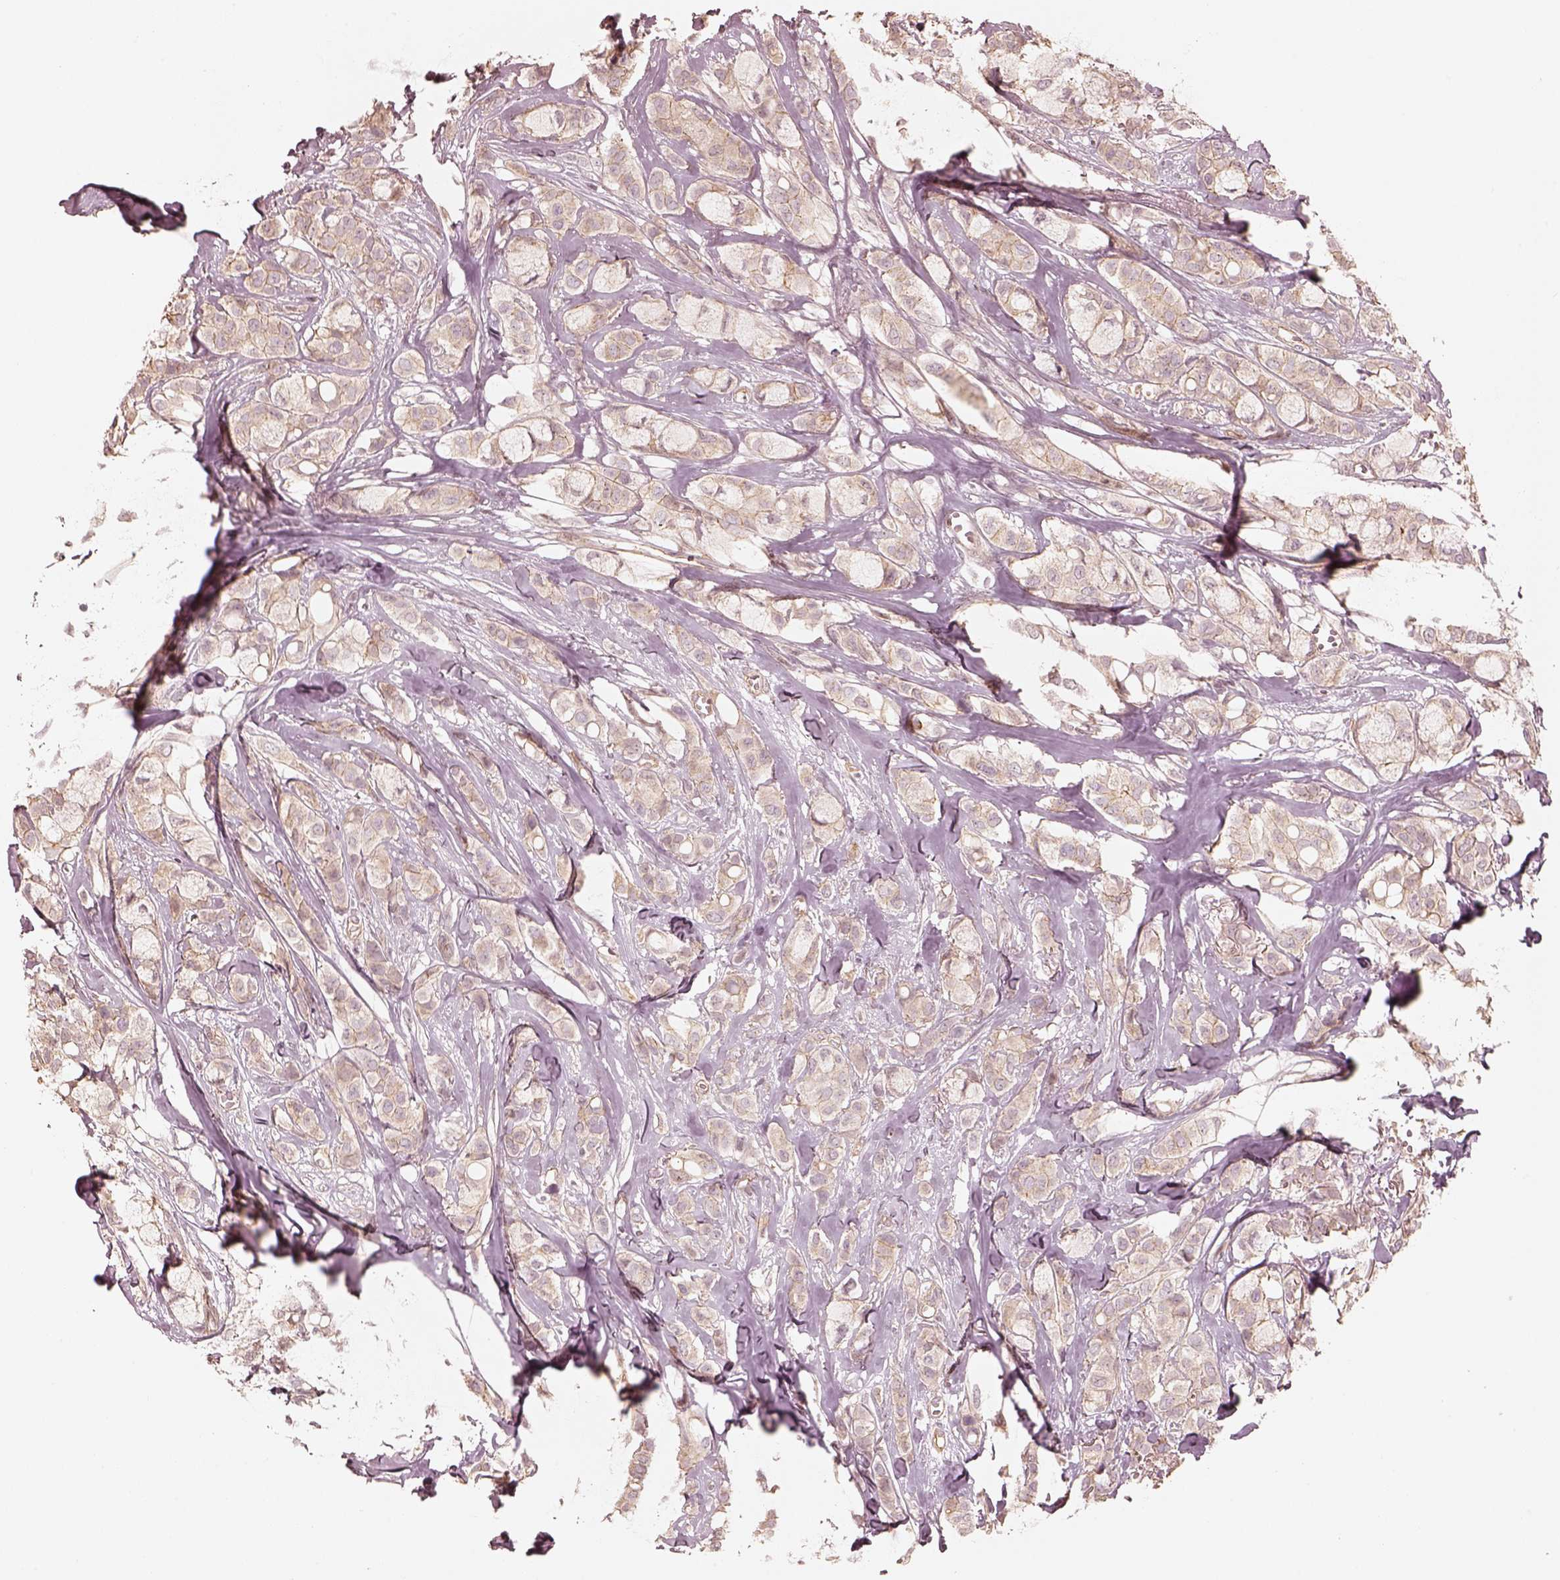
{"staining": {"intensity": "negative", "quantity": "none", "location": "none"}, "tissue": "breast cancer", "cell_type": "Tumor cells", "image_type": "cancer", "snomed": [{"axis": "morphology", "description": "Duct carcinoma"}, {"axis": "topography", "description": "Breast"}], "caption": "A photomicrograph of human breast invasive ductal carcinoma is negative for staining in tumor cells.", "gene": "KIF5C", "patient": {"sex": "female", "age": 85}}